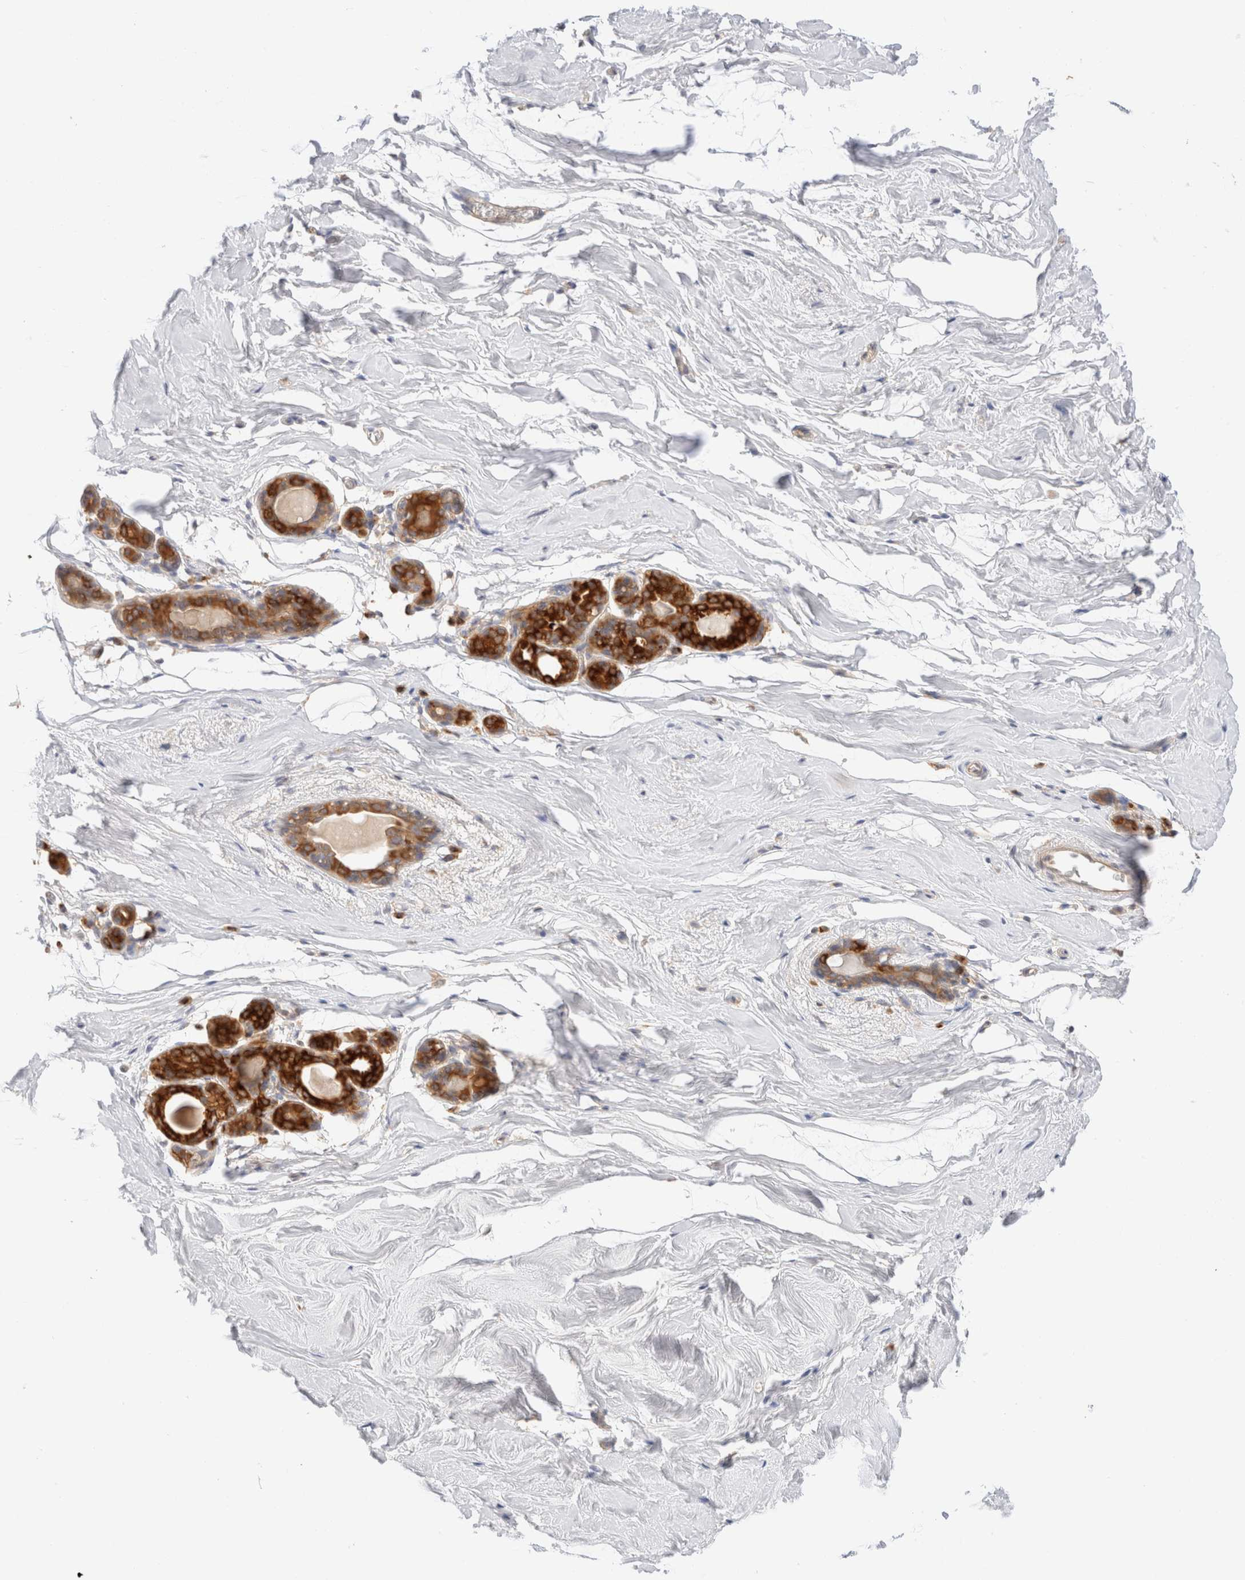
{"staining": {"intensity": "strong", "quantity": ">75%", "location": "cytoplasmic/membranous"}, "tissue": "breast", "cell_type": "Glandular cells", "image_type": "normal", "snomed": [{"axis": "morphology", "description": "Normal tissue, NOS"}, {"axis": "topography", "description": "Breast"}], "caption": "Breast stained with immunohistochemistry shows strong cytoplasmic/membranous staining in about >75% of glandular cells. Ihc stains the protein in brown and the nuclei are stained blue.", "gene": "RABEP1", "patient": {"sex": "female", "age": 62}}